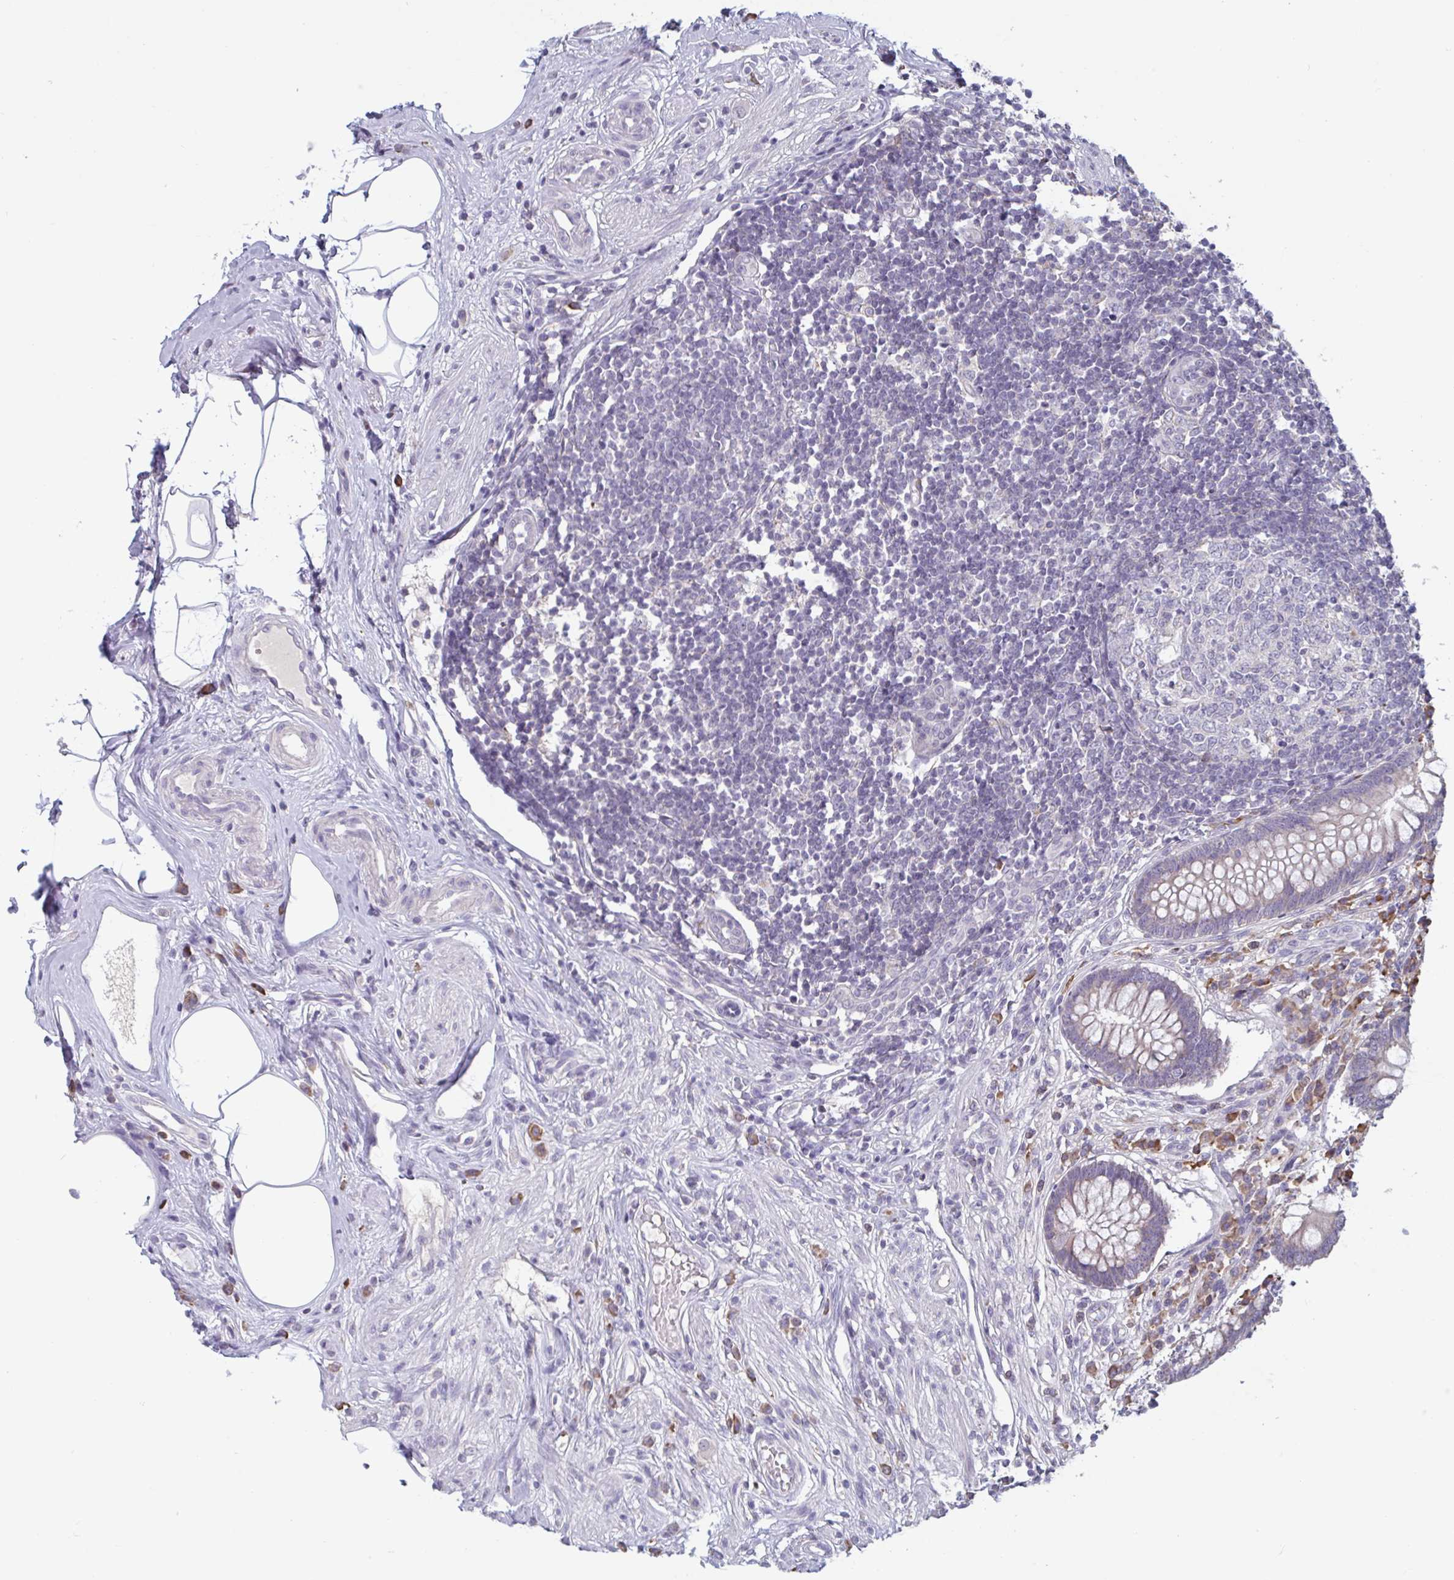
{"staining": {"intensity": "weak", "quantity": "<25%", "location": "cytoplasmic/membranous"}, "tissue": "appendix", "cell_type": "Glandular cells", "image_type": "normal", "snomed": [{"axis": "morphology", "description": "Normal tissue, NOS"}, {"axis": "topography", "description": "Appendix"}], "caption": "The immunohistochemistry image has no significant staining in glandular cells of appendix. (Immunohistochemistry, brightfield microscopy, high magnification).", "gene": "CD1E", "patient": {"sex": "female", "age": 56}}